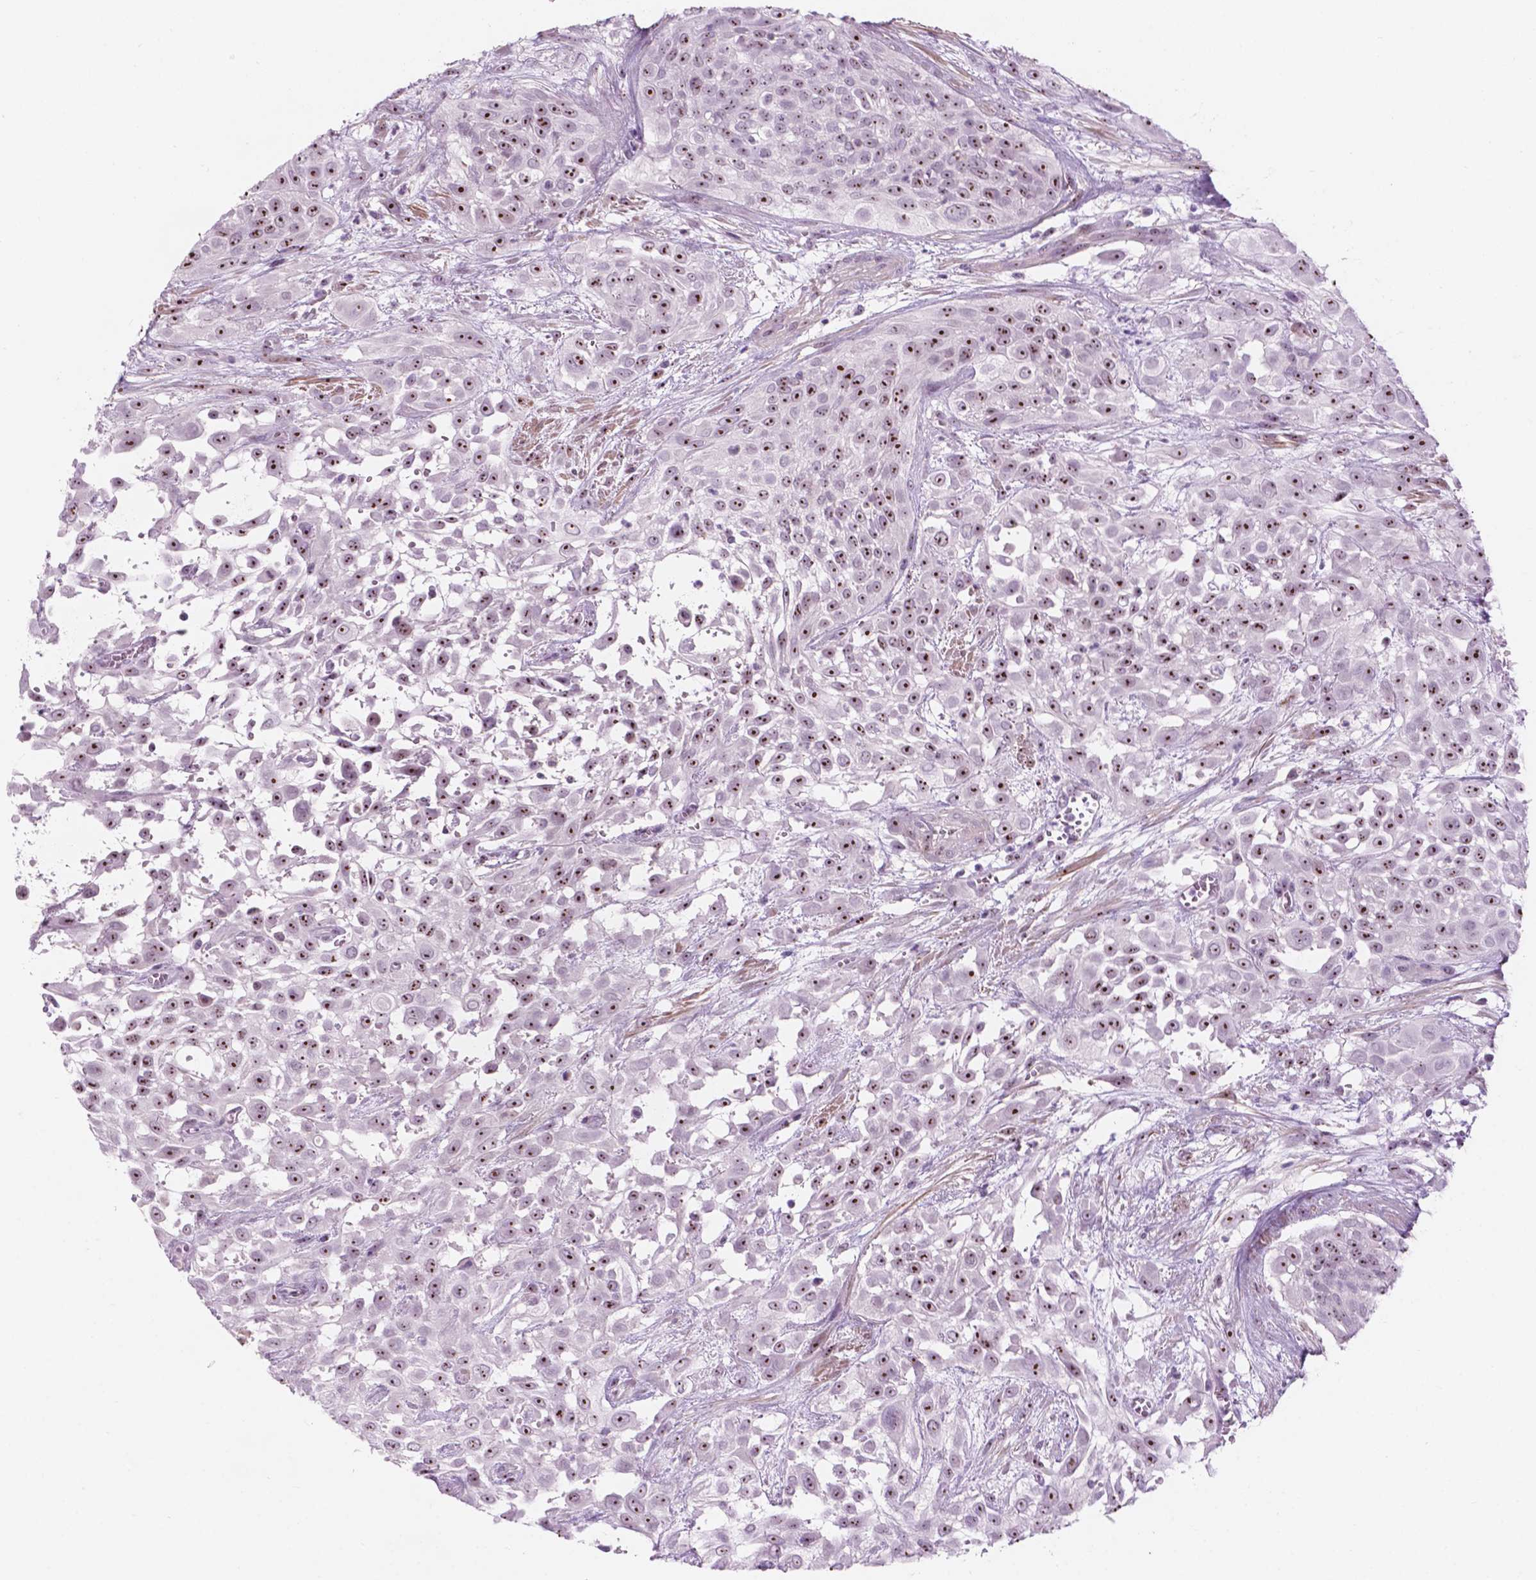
{"staining": {"intensity": "strong", "quantity": "25%-75%", "location": "nuclear"}, "tissue": "urothelial cancer", "cell_type": "Tumor cells", "image_type": "cancer", "snomed": [{"axis": "morphology", "description": "Urothelial carcinoma, High grade"}, {"axis": "topography", "description": "Urinary bladder"}], "caption": "The immunohistochemical stain labels strong nuclear expression in tumor cells of urothelial cancer tissue.", "gene": "ZNF853", "patient": {"sex": "male", "age": 57}}